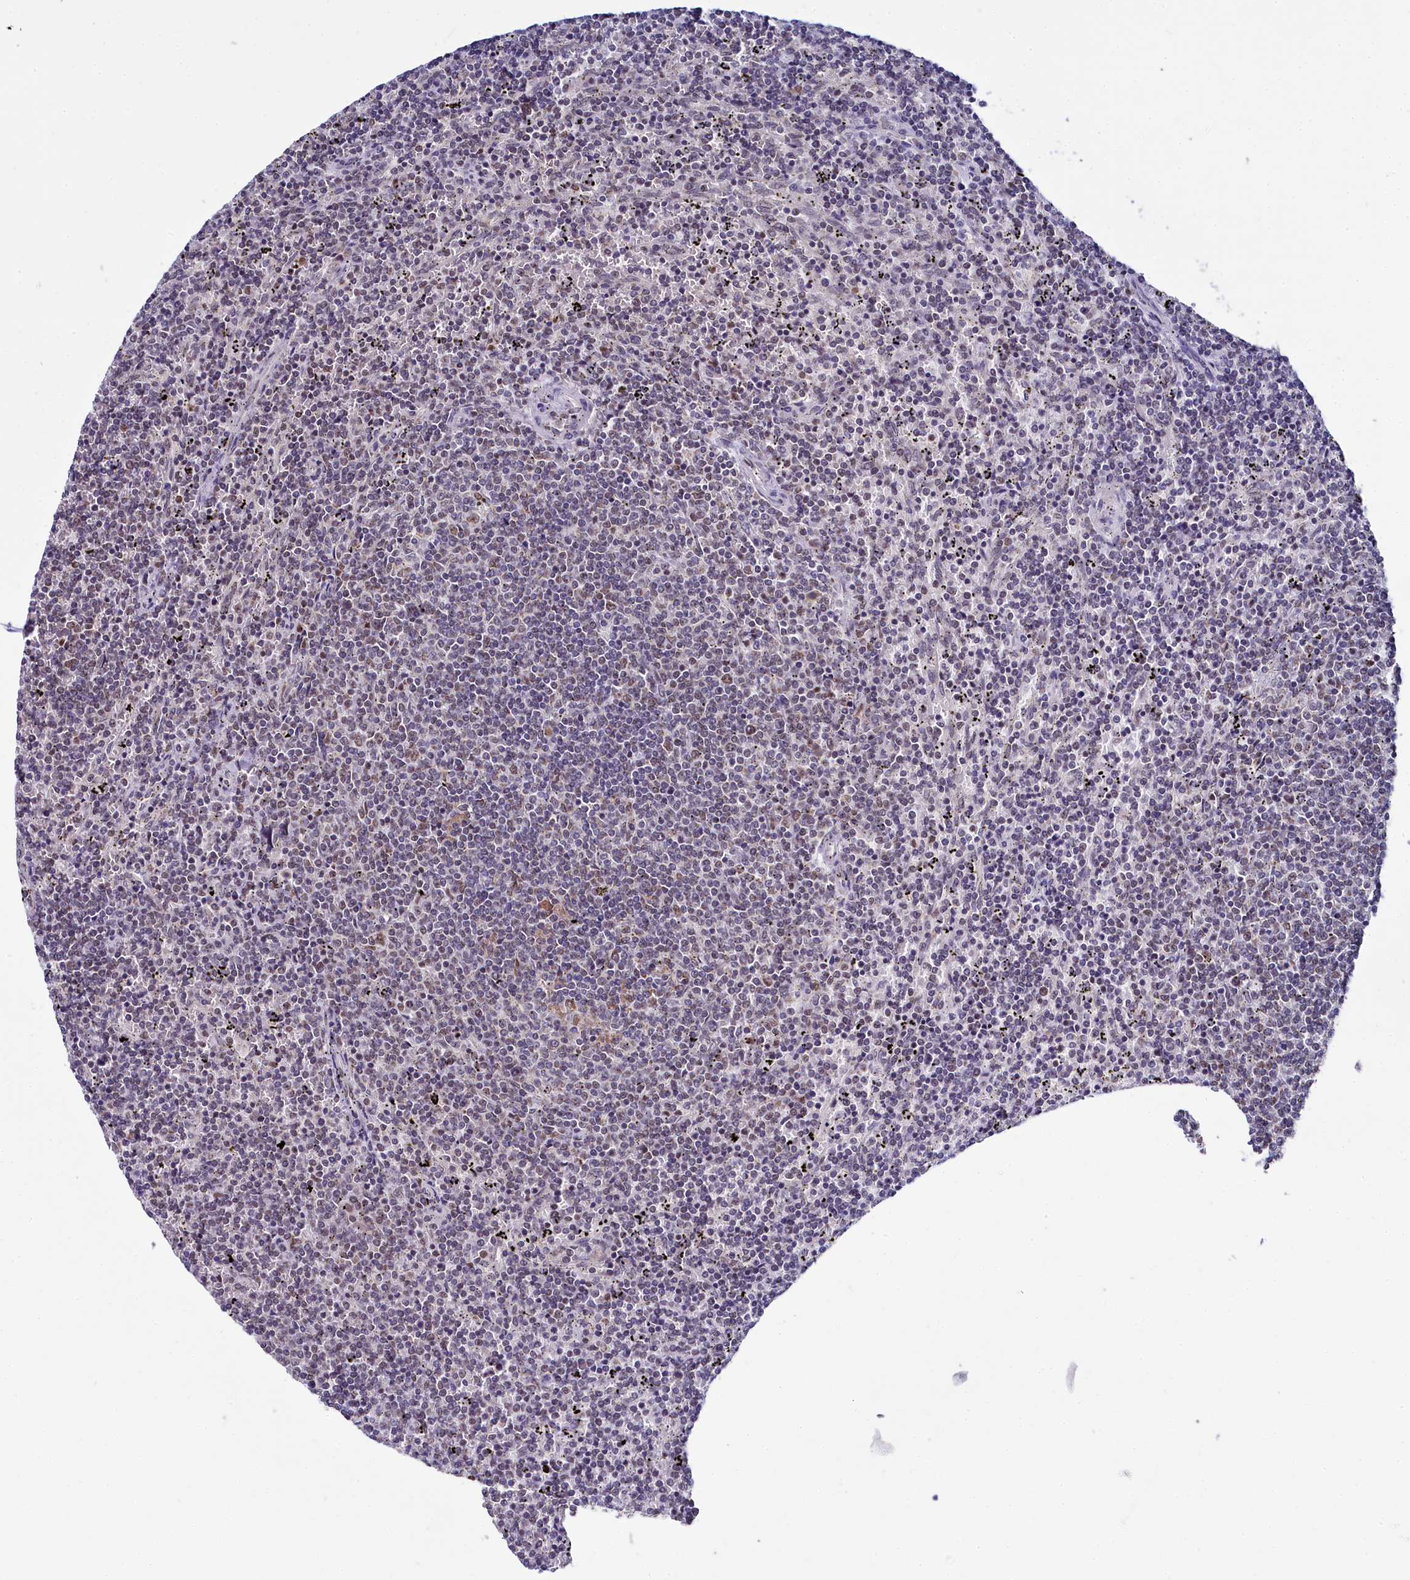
{"staining": {"intensity": "negative", "quantity": "none", "location": "none"}, "tissue": "lymphoma", "cell_type": "Tumor cells", "image_type": "cancer", "snomed": [{"axis": "morphology", "description": "Malignant lymphoma, non-Hodgkin's type, Low grade"}, {"axis": "topography", "description": "Spleen"}], "caption": "Micrograph shows no significant protein expression in tumor cells of lymphoma.", "gene": "PPHLN1", "patient": {"sex": "female", "age": 50}}